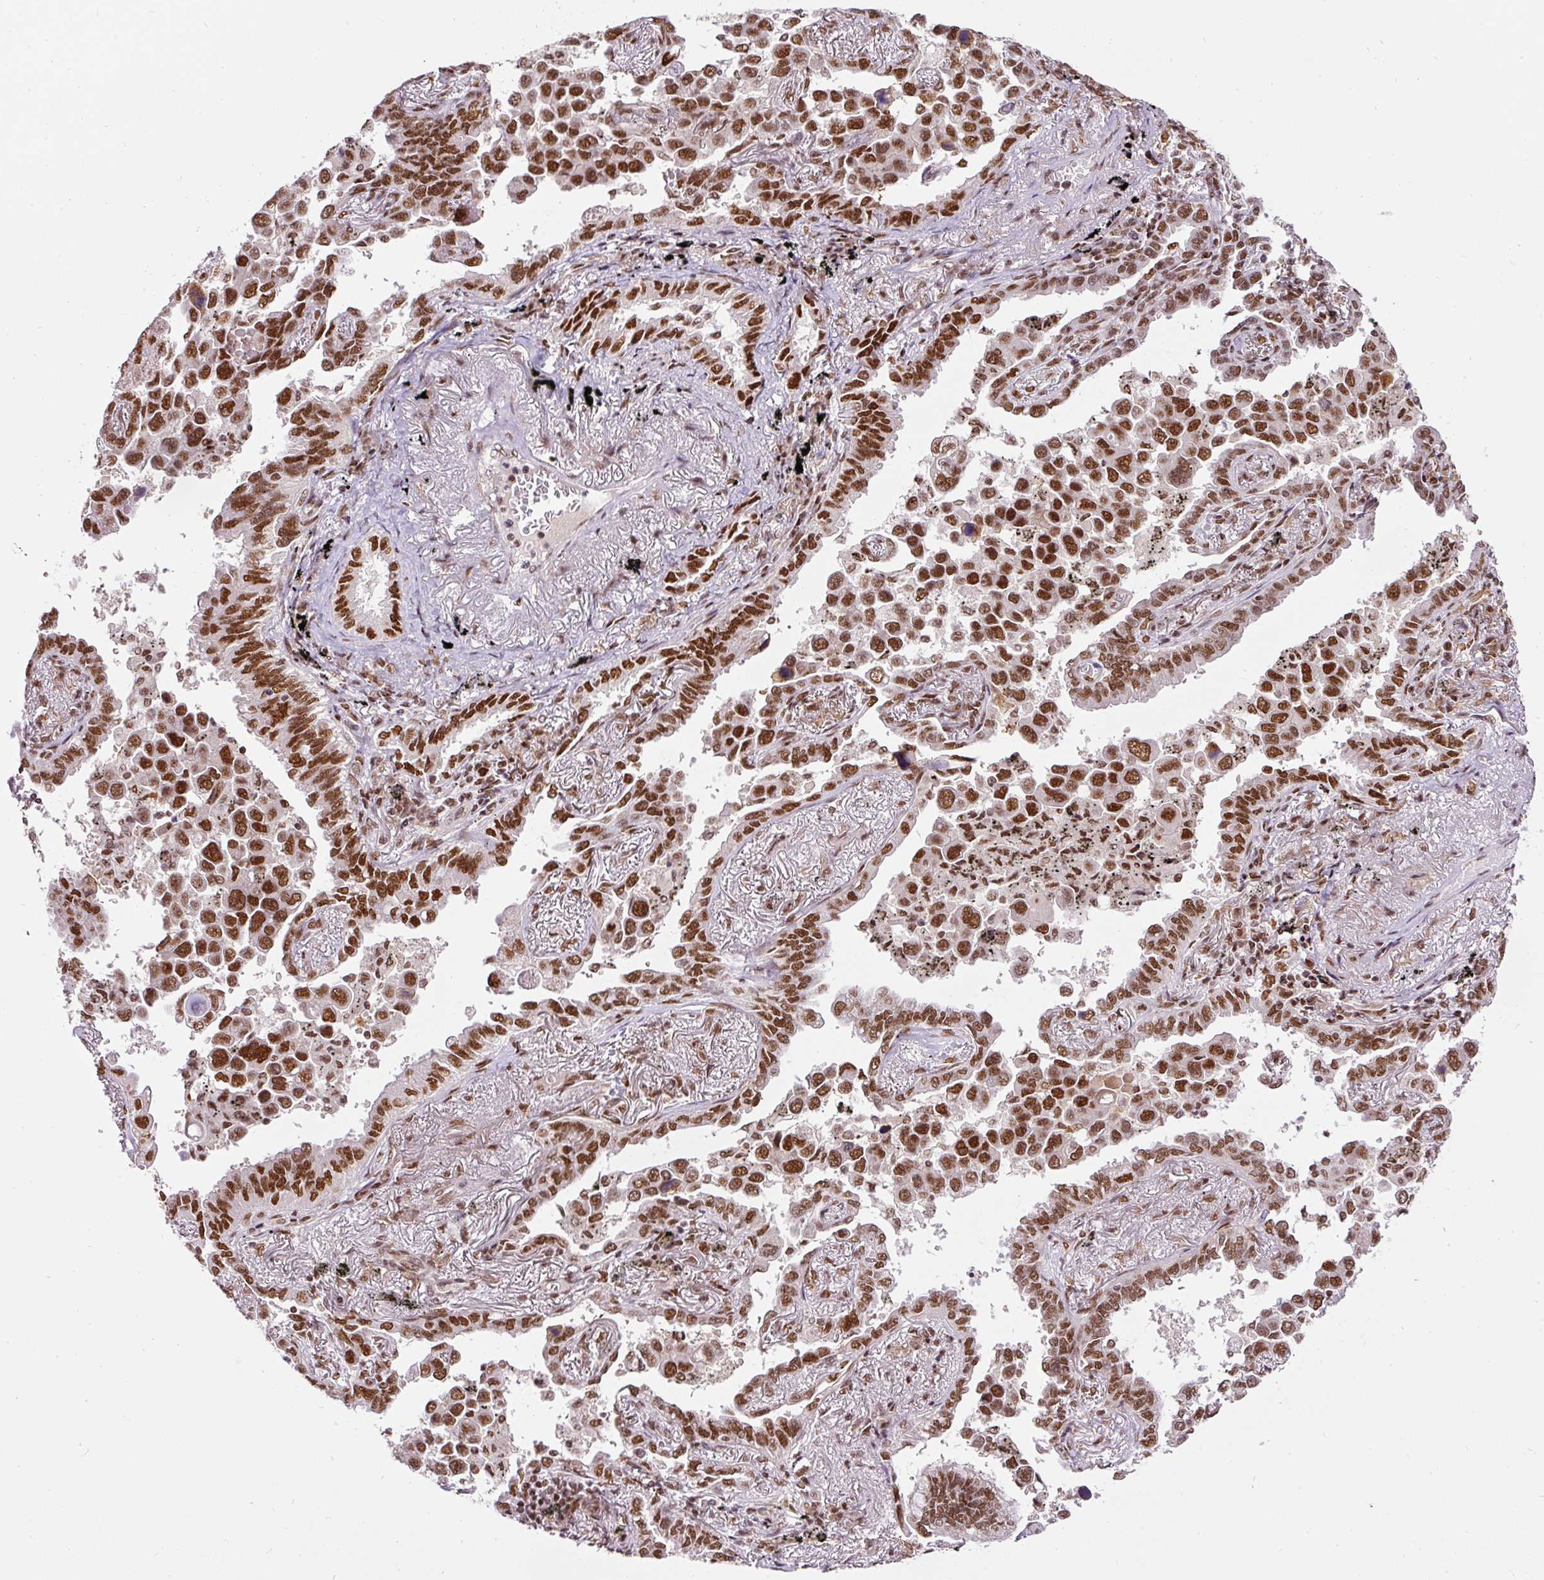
{"staining": {"intensity": "strong", "quantity": ">75%", "location": "nuclear"}, "tissue": "lung cancer", "cell_type": "Tumor cells", "image_type": "cancer", "snomed": [{"axis": "morphology", "description": "Adenocarcinoma, NOS"}, {"axis": "topography", "description": "Lung"}], "caption": "DAB immunohistochemical staining of human lung cancer displays strong nuclear protein positivity in about >75% of tumor cells.", "gene": "HNRNPC", "patient": {"sex": "male", "age": 67}}